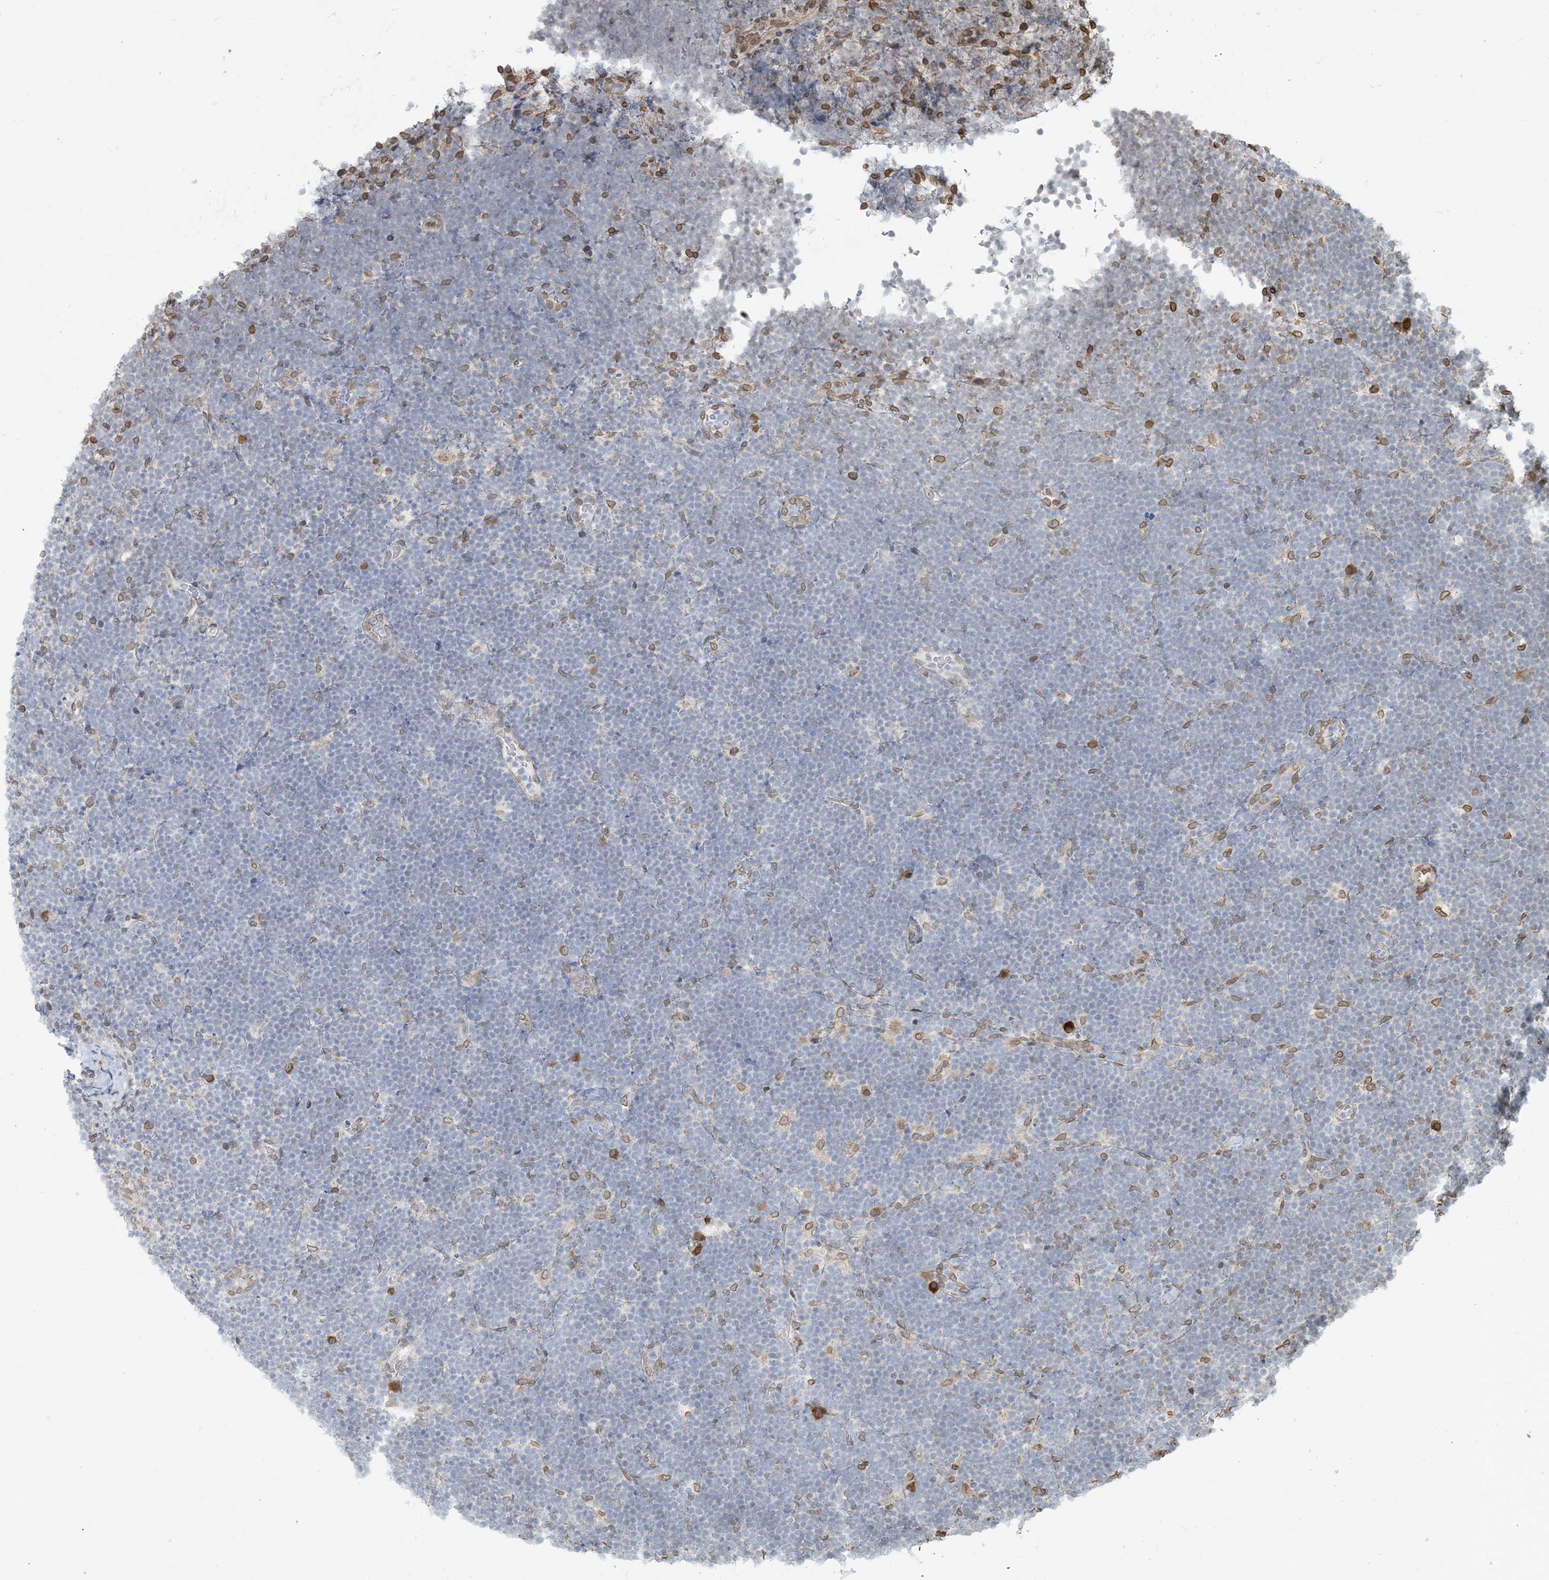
{"staining": {"intensity": "negative", "quantity": "none", "location": "none"}, "tissue": "lymphoma", "cell_type": "Tumor cells", "image_type": "cancer", "snomed": [{"axis": "morphology", "description": "Malignant lymphoma, non-Hodgkin's type, High grade"}, {"axis": "topography", "description": "Lymph node"}], "caption": "This is an IHC histopathology image of high-grade malignant lymphoma, non-Hodgkin's type. There is no staining in tumor cells.", "gene": "WWP1", "patient": {"sex": "male", "age": 13}}